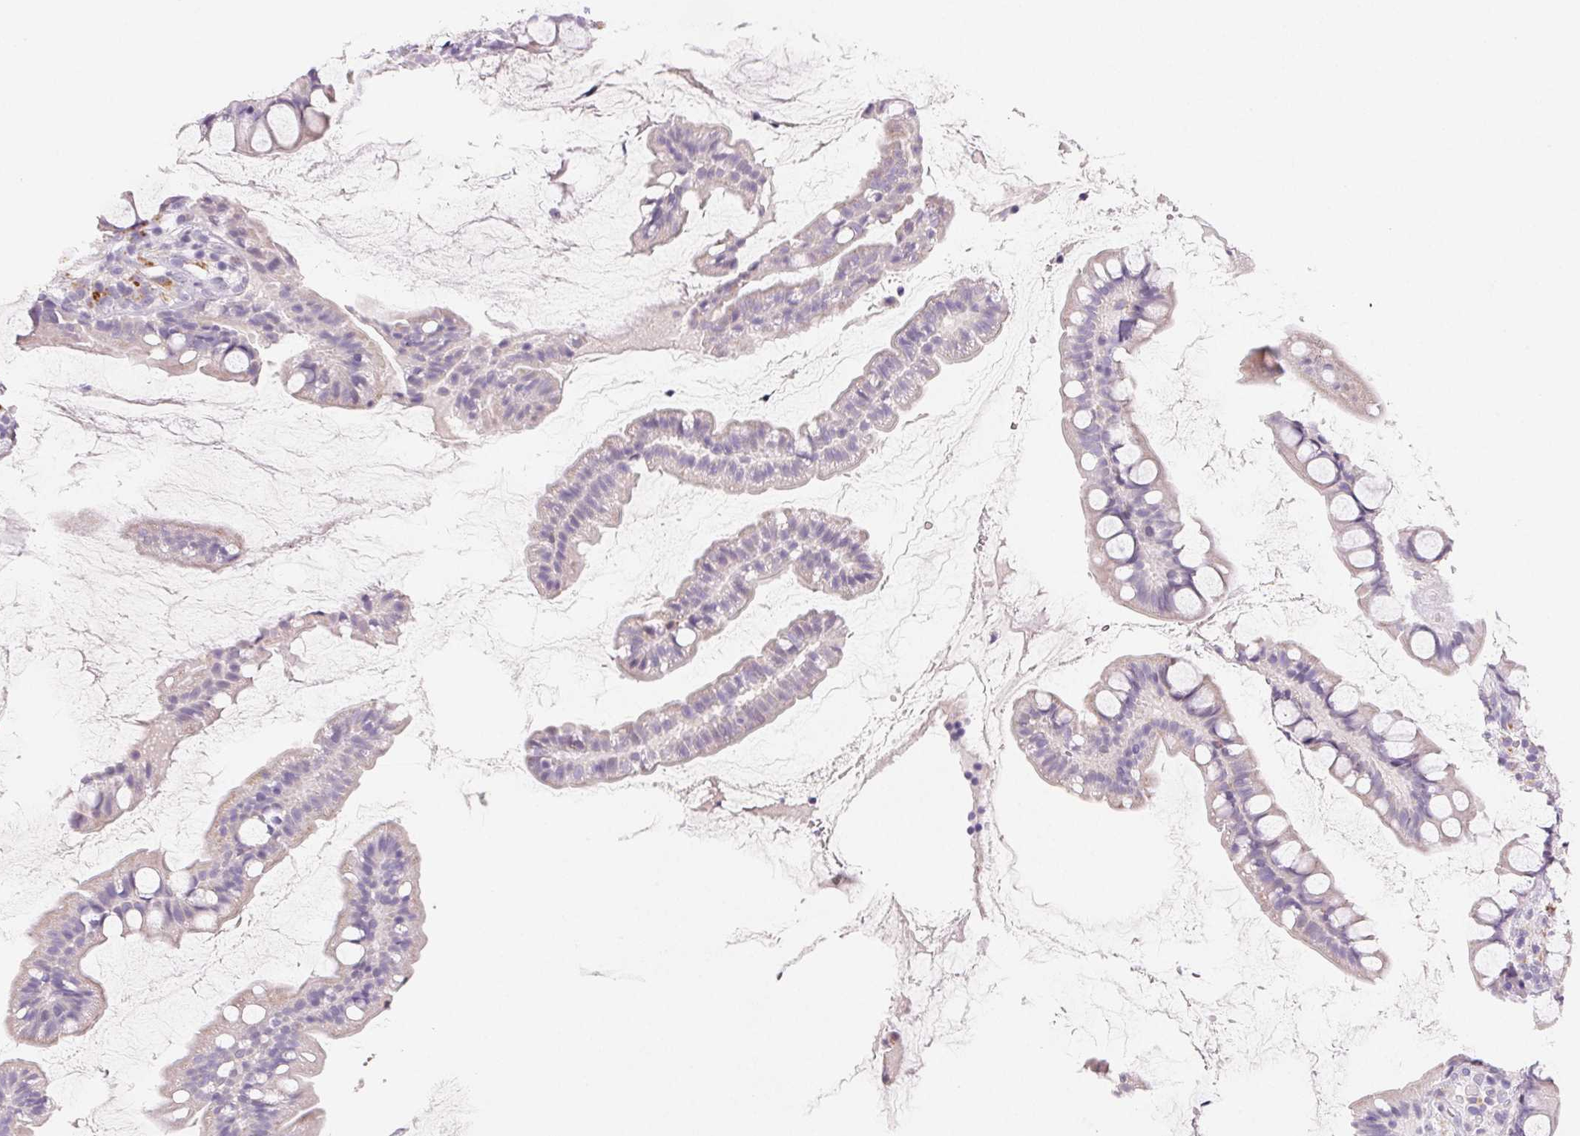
{"staining": {"intensity": "moderate", "quantity": "25%-75%", "location": "cytoplasmic/membranous"}, "tissue": "small intestine", "cell_type": "Glandular cells", "image_type": "normal", "snomed": [{"axis": "morphology", "description": "Normal tissue, NOS"}, {"axis": "topography", "description": "Small intestine"}], "caption": "Small intestine stained with a brown dye exhibits moderate cytoplasmic/membranous positive expression in about 25%-75% of glandular cells.", "gene": "BPIFB2", "patient": {"sex": "male", "age": 70}}